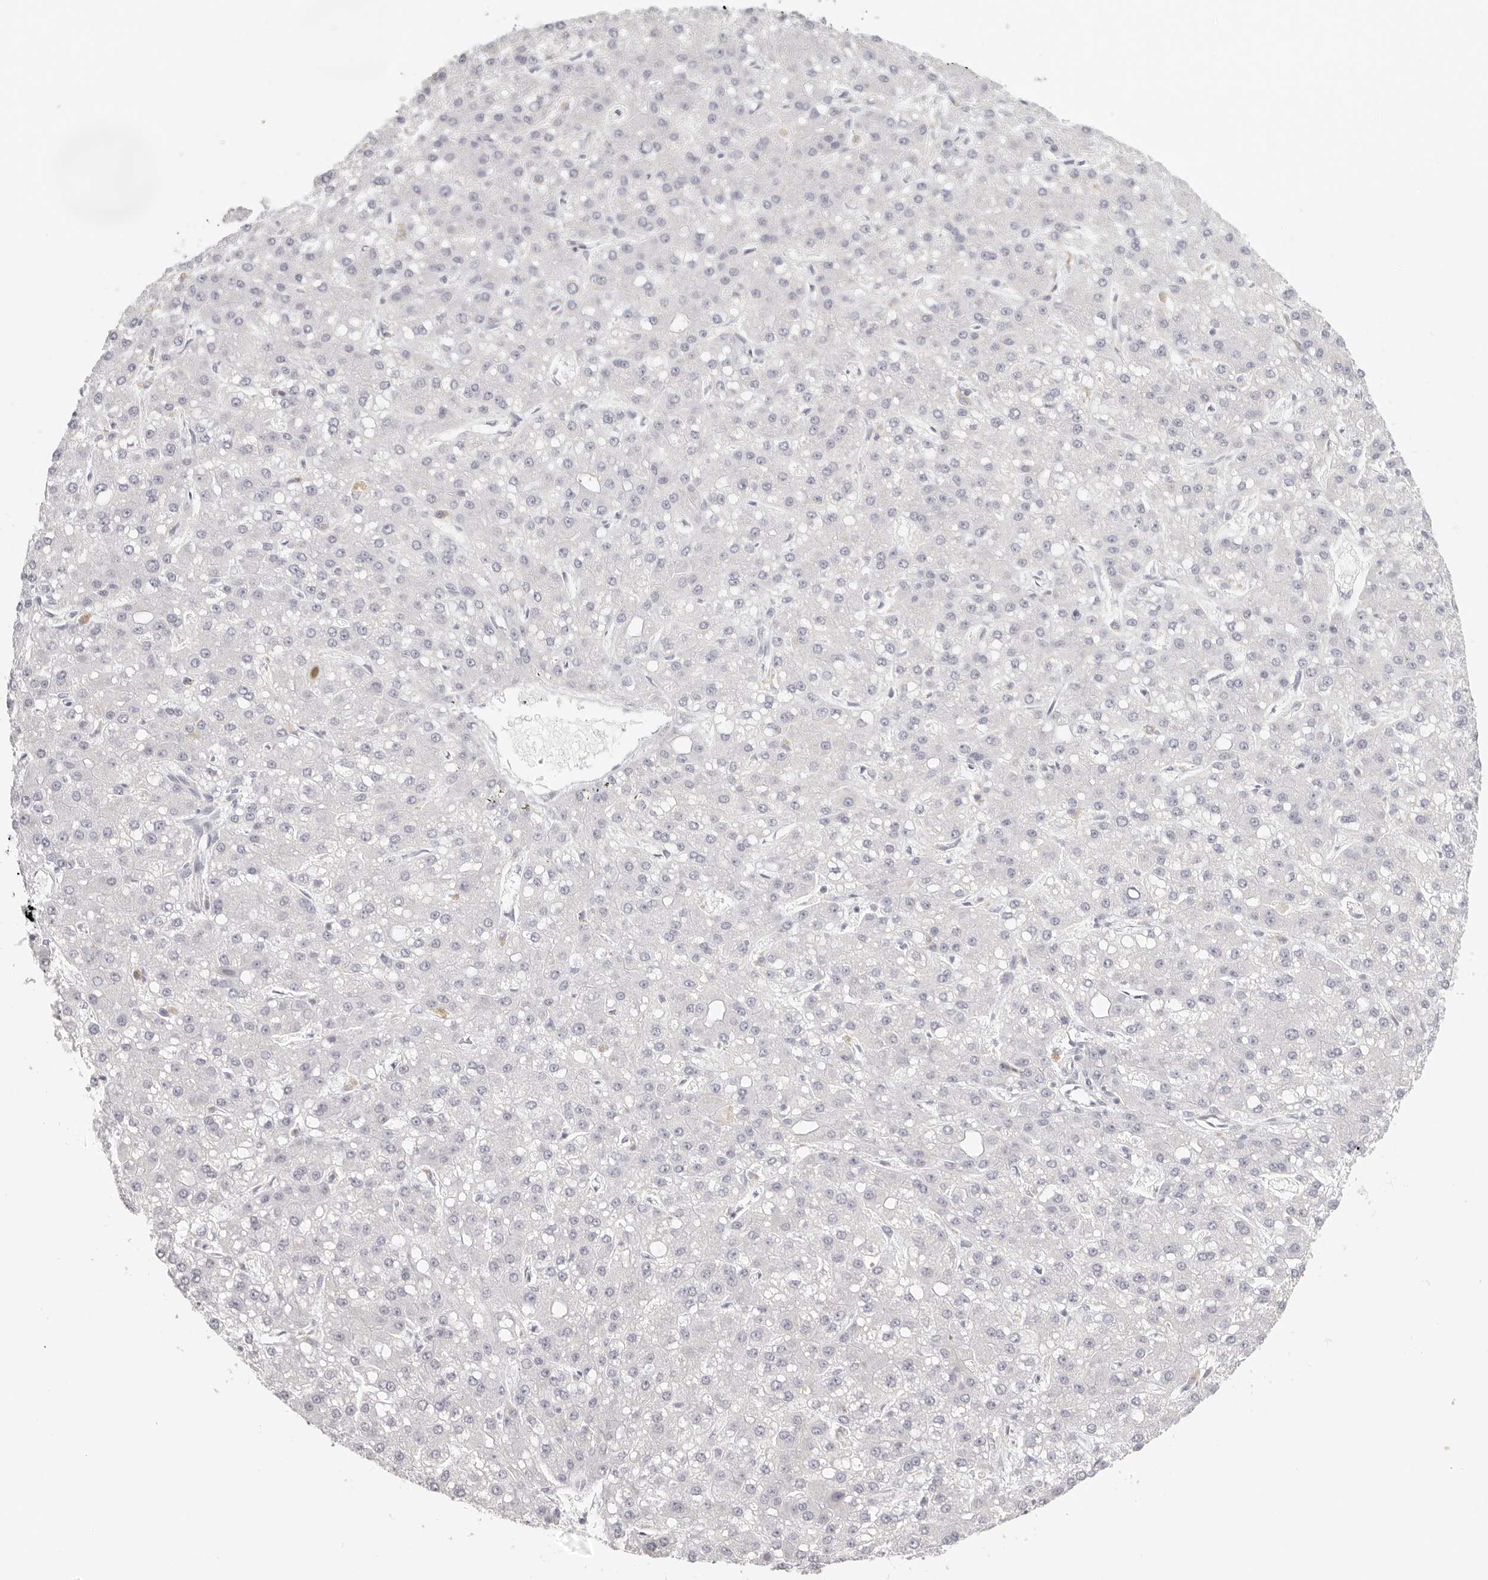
{"staining": {"intensity": "negative", "quantity": "none", "location": "none"}, "tissue": "liver cancer", "cell_type": "Tumor cells", "image_type": "cancer", "snomed": [{"axis": "morphology", "description": "Carcinoma, Hepatocellular, NOS"}, {"axis": "topography", "description": "Liver"}], "caption": "Photomicrograph shows no significant protein expression in tumor cells of liver cancer.", "gene": "RXFP1", "patient": {"sex": "male", "age": 67}}